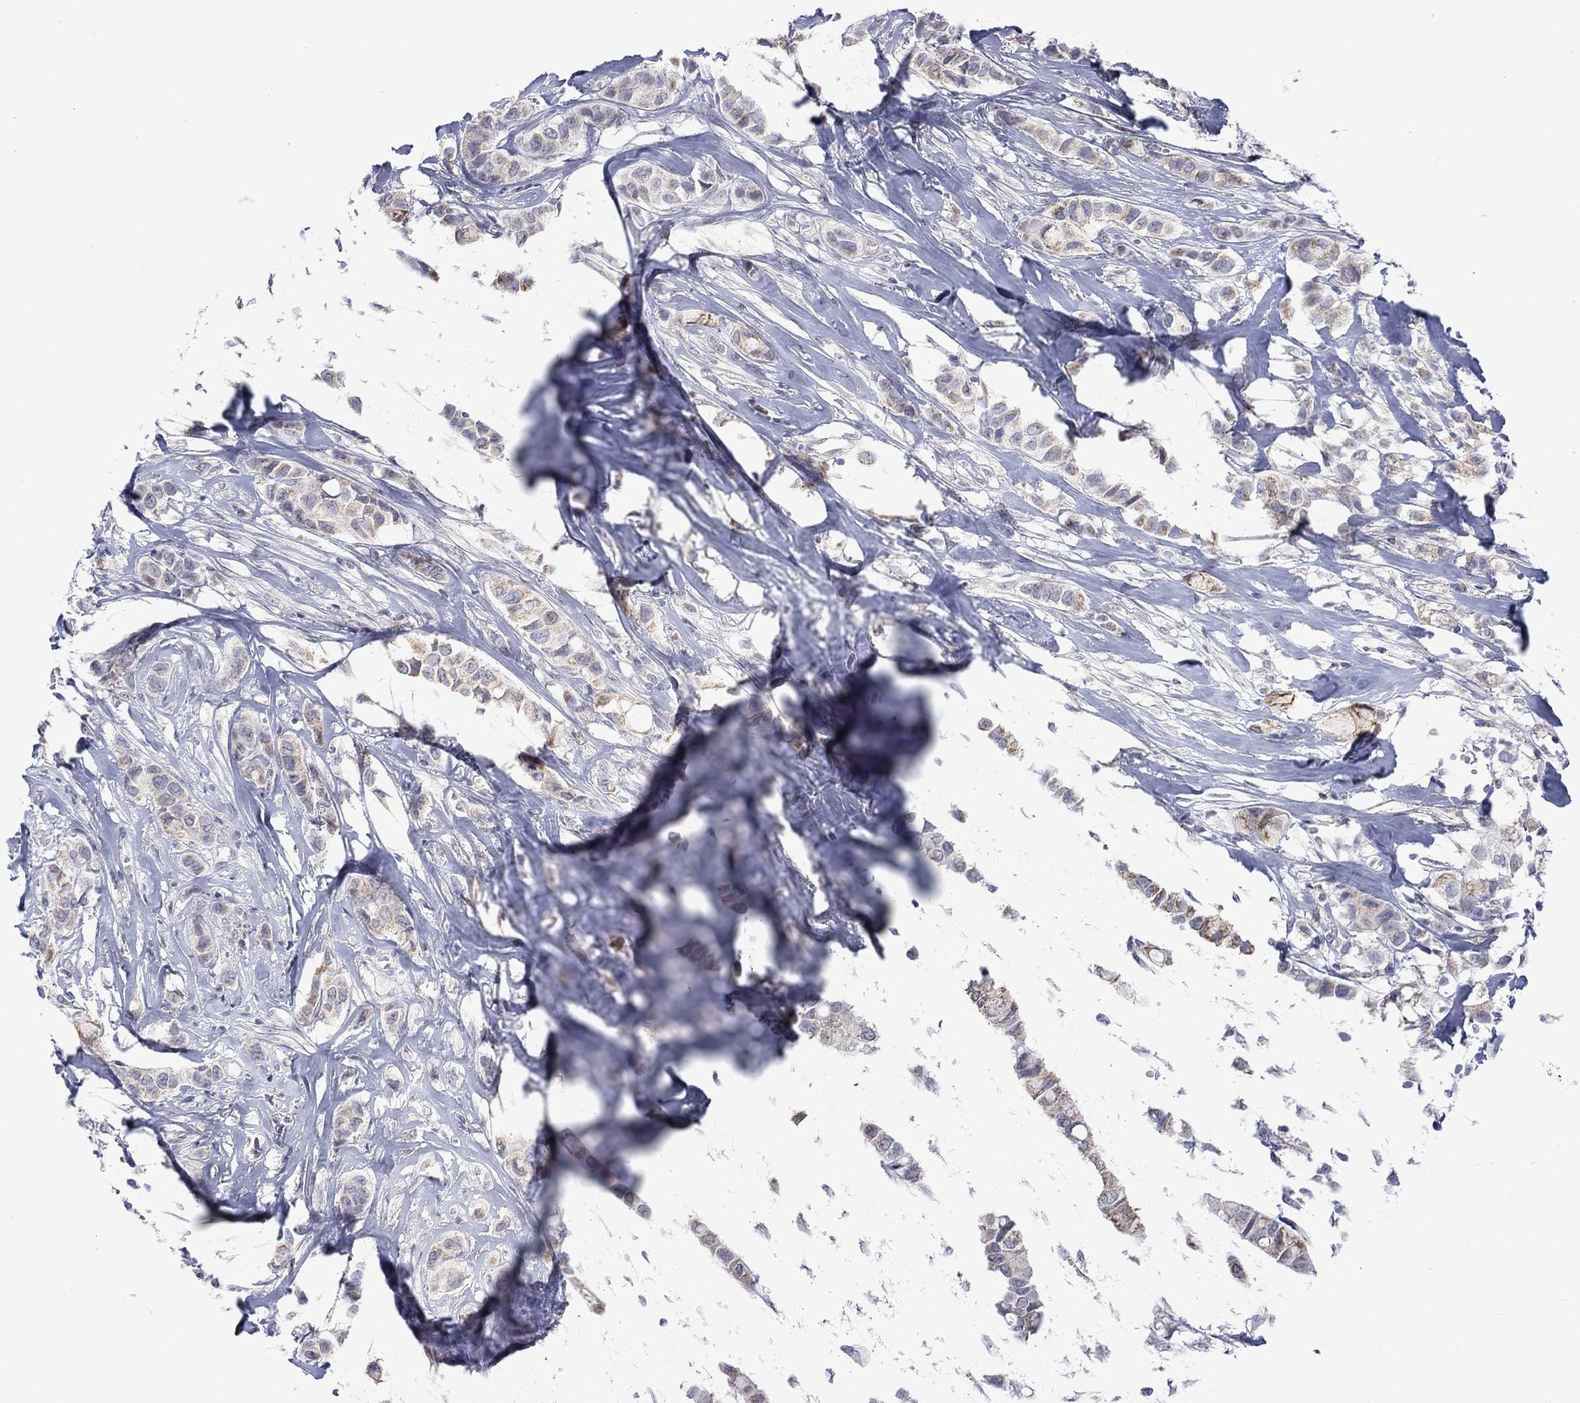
{"staining": {"intensity": "weak", "quantity": "<25%", "location": "cytoplasmic/membranous"}, "tissue": "breast cancer", "cell_type": "Tumor cells", "image_type": "cancer", "snomed": [{"axis": "morphology", "description": "Duct carcinoma"}, {"axis": "topography", "description": "Breast"}], "caption": "Tumor cells show no significant protein positivity in infiltrating ductal carcinoma (breast). (DAB immunohistochemistry visualized using brightfield microscopy, high magnification).", "gene": "KCNJ16", "patient": {"sex": "female", "age": 85}}